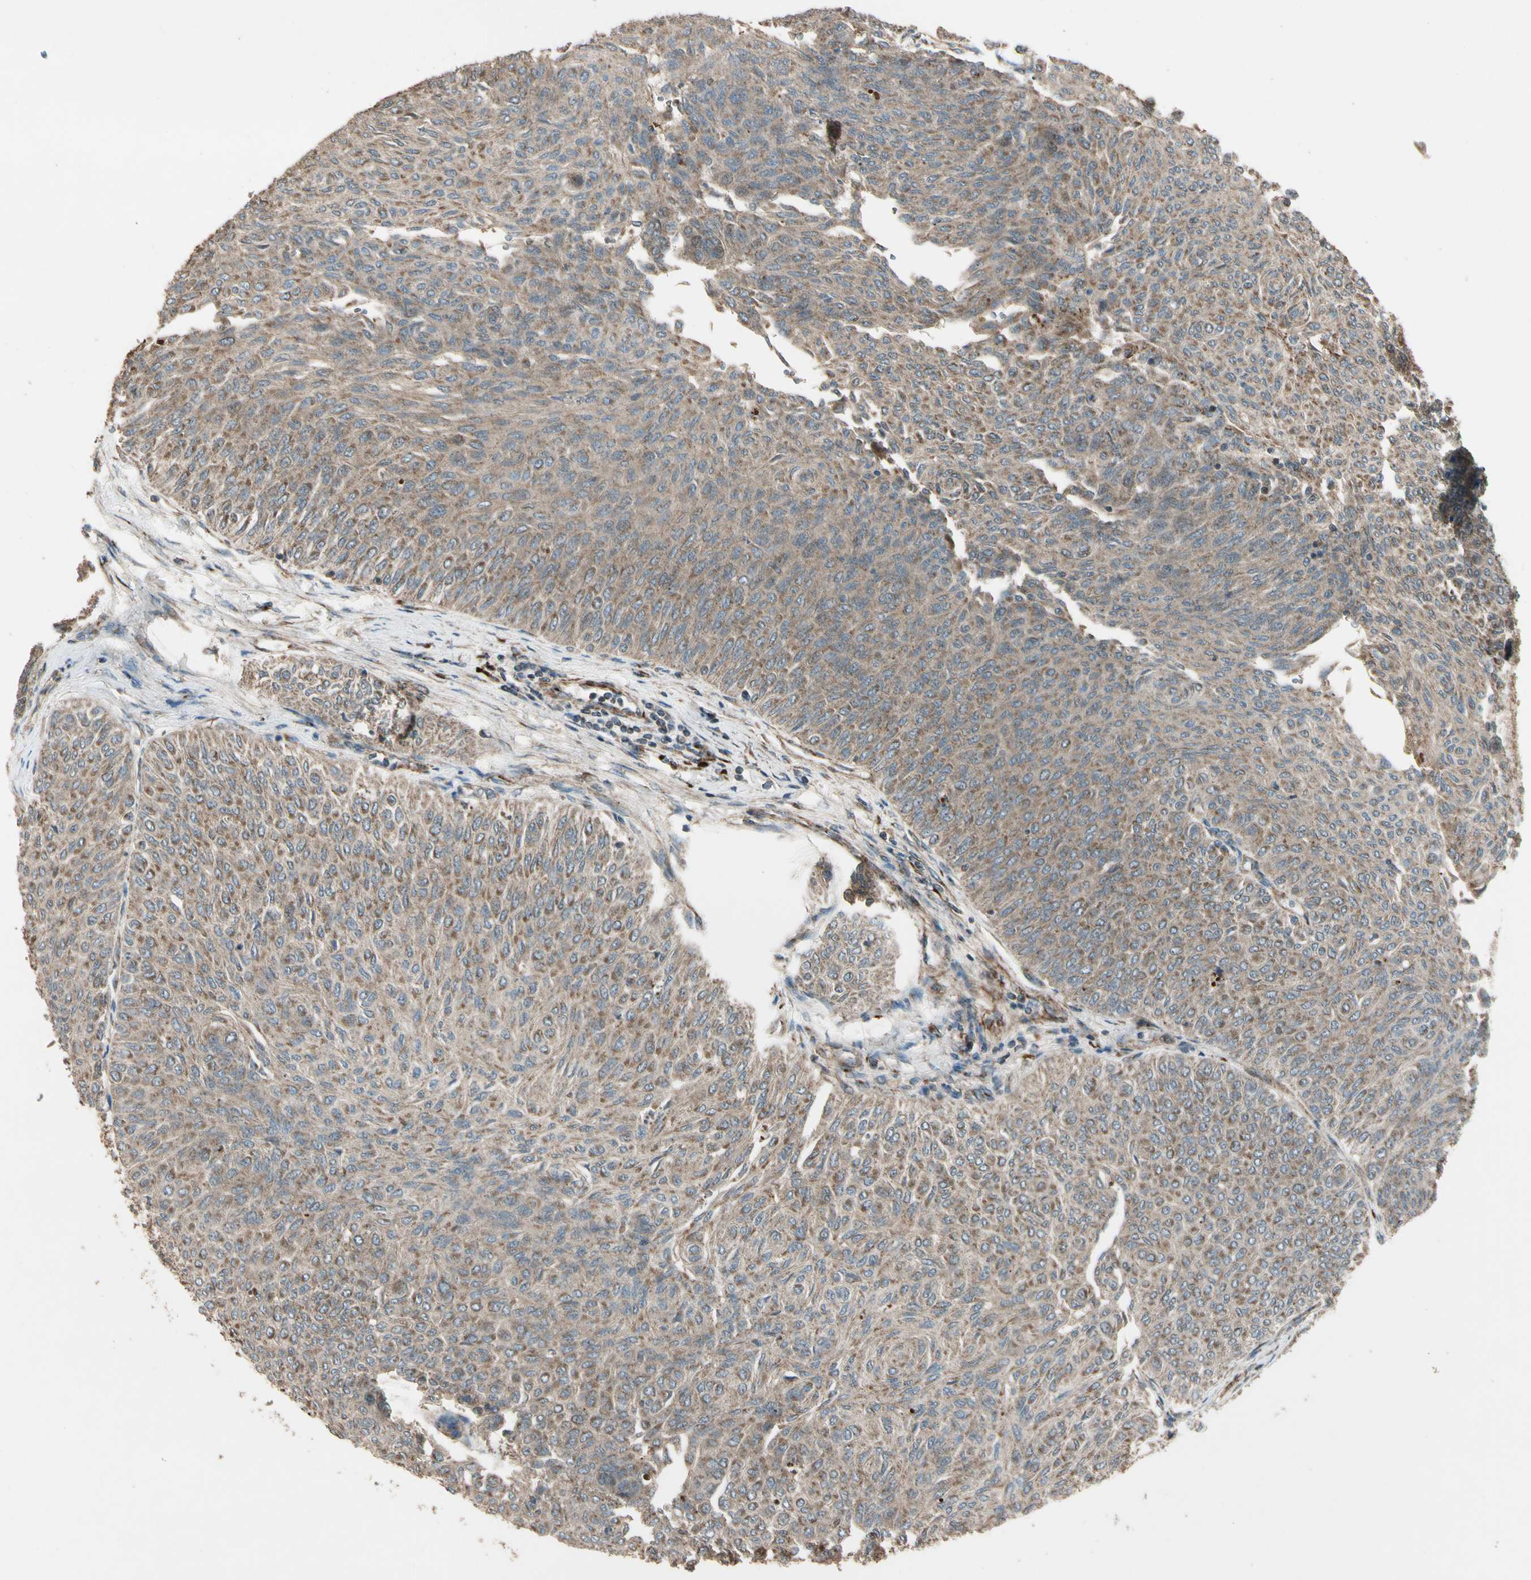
{"staining": {"intensity": "weak", "quantity": ">75%", "location": "cytoplasmic/membranous"}, "tissue": "urothelial cancer", "cell_type": "Tumor cells", "image_type": "cancer", "snomed": [{"axis": "morphology", "description": "Urothelial carcinoma, Low grade"}, {"axis": "topography", "description": "Urinary bladder"}], "caption": "Immunohistochemistry histopathology image of low-grade urothelial carcinoma stained for a protein (brown), which exhibits low levels of weak cytoplasmic/membranous positivity in approximately >75% of tumor cells.", "gene": "GCK", "patient": {"sex": "male", "age": 78}}